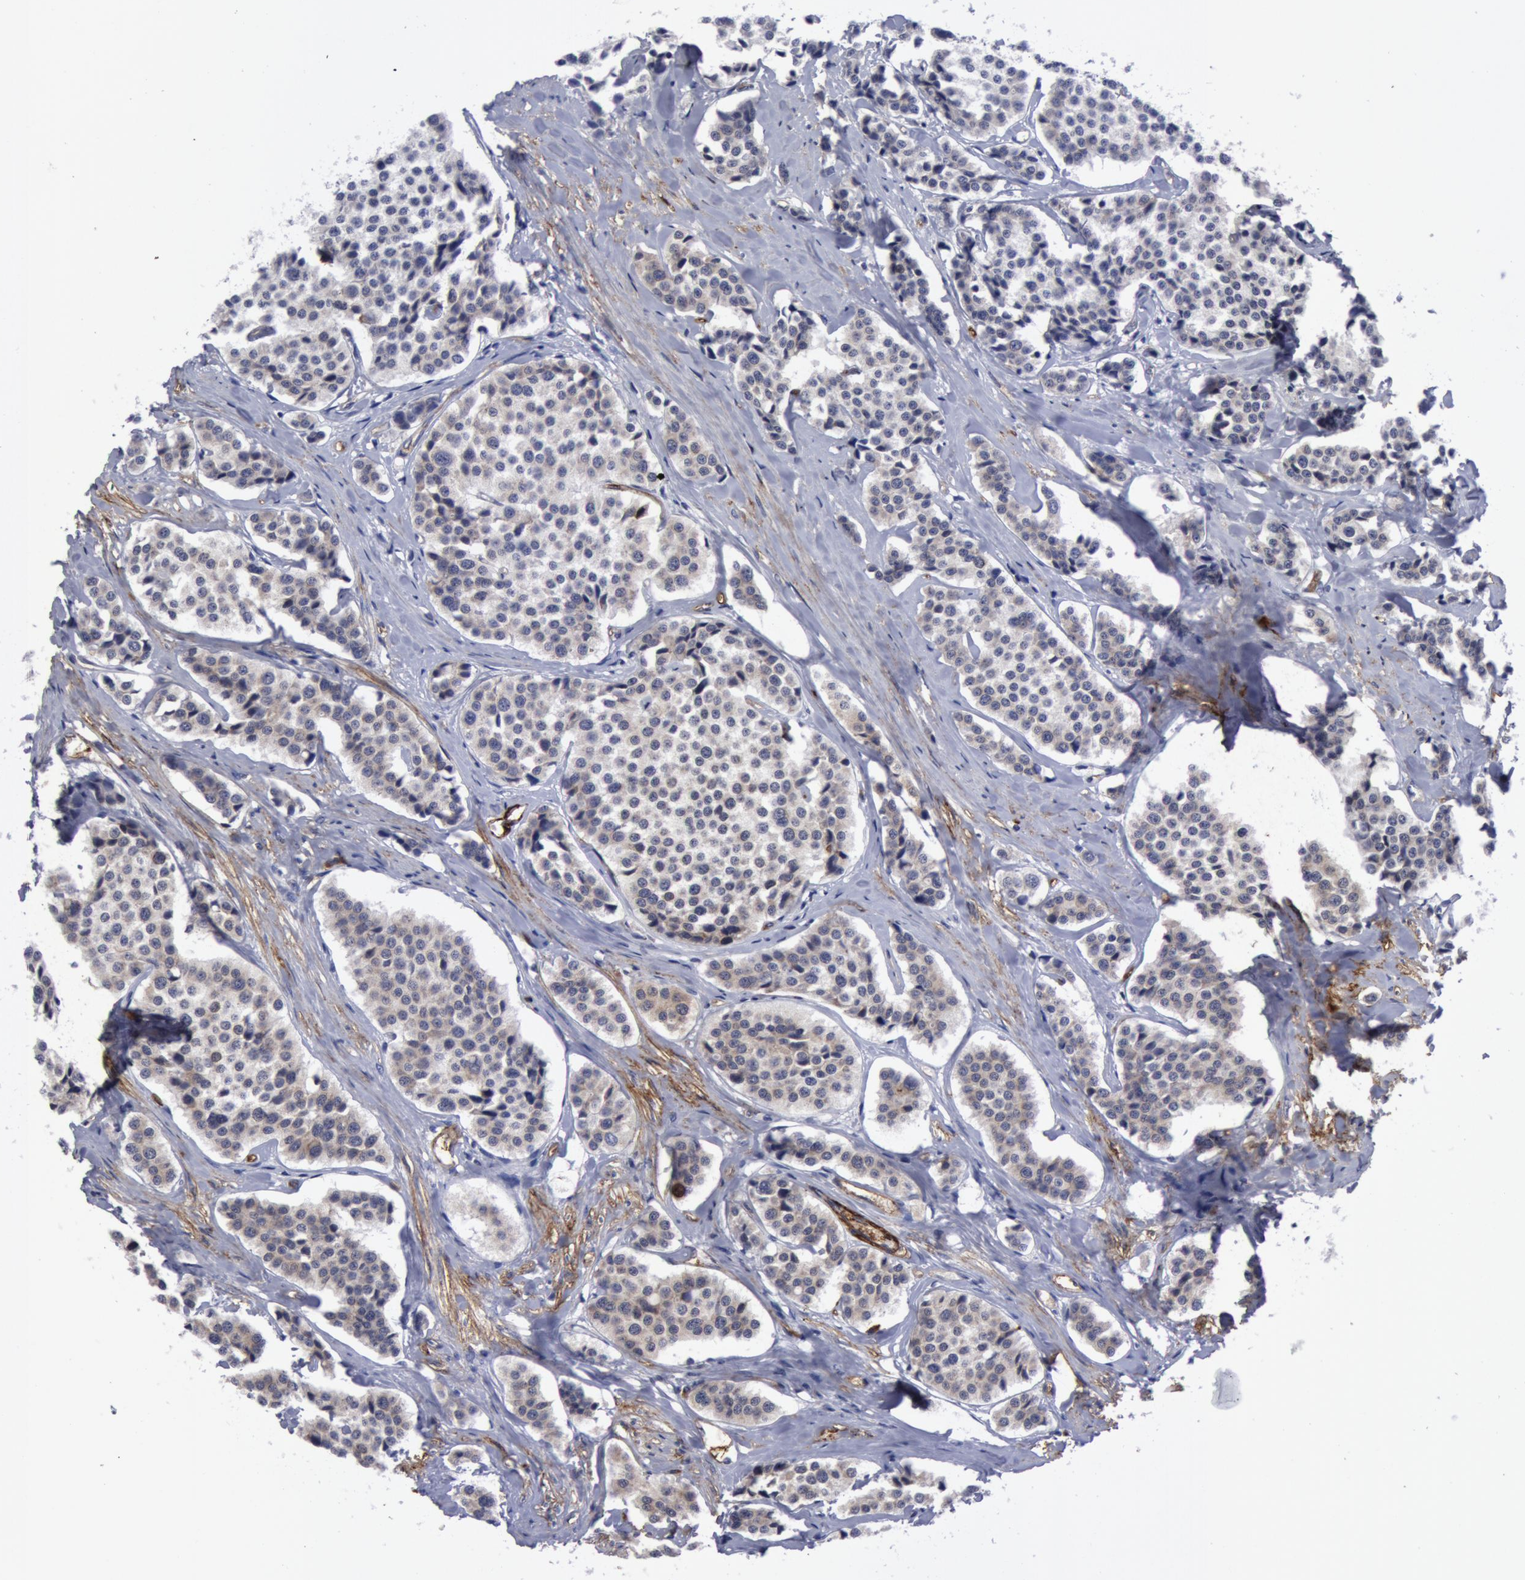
{"staining": {"intensity": "negative", "quantity": "none", "location": "none"}, "tissue": "carcinoid", "cell_type": "Tumor cells", "image_type": "cancer", "snomed": [{"axis": "morphology", "description": "Carcinoid, malignant, NOS"}, {"axis": "topography", "description": "Small intestine"}], "caption": "Tumor cells show no significant protein expression in carcinoid.", "gene": "IL23A", "patient": {"sex": "male", "age": 60}}